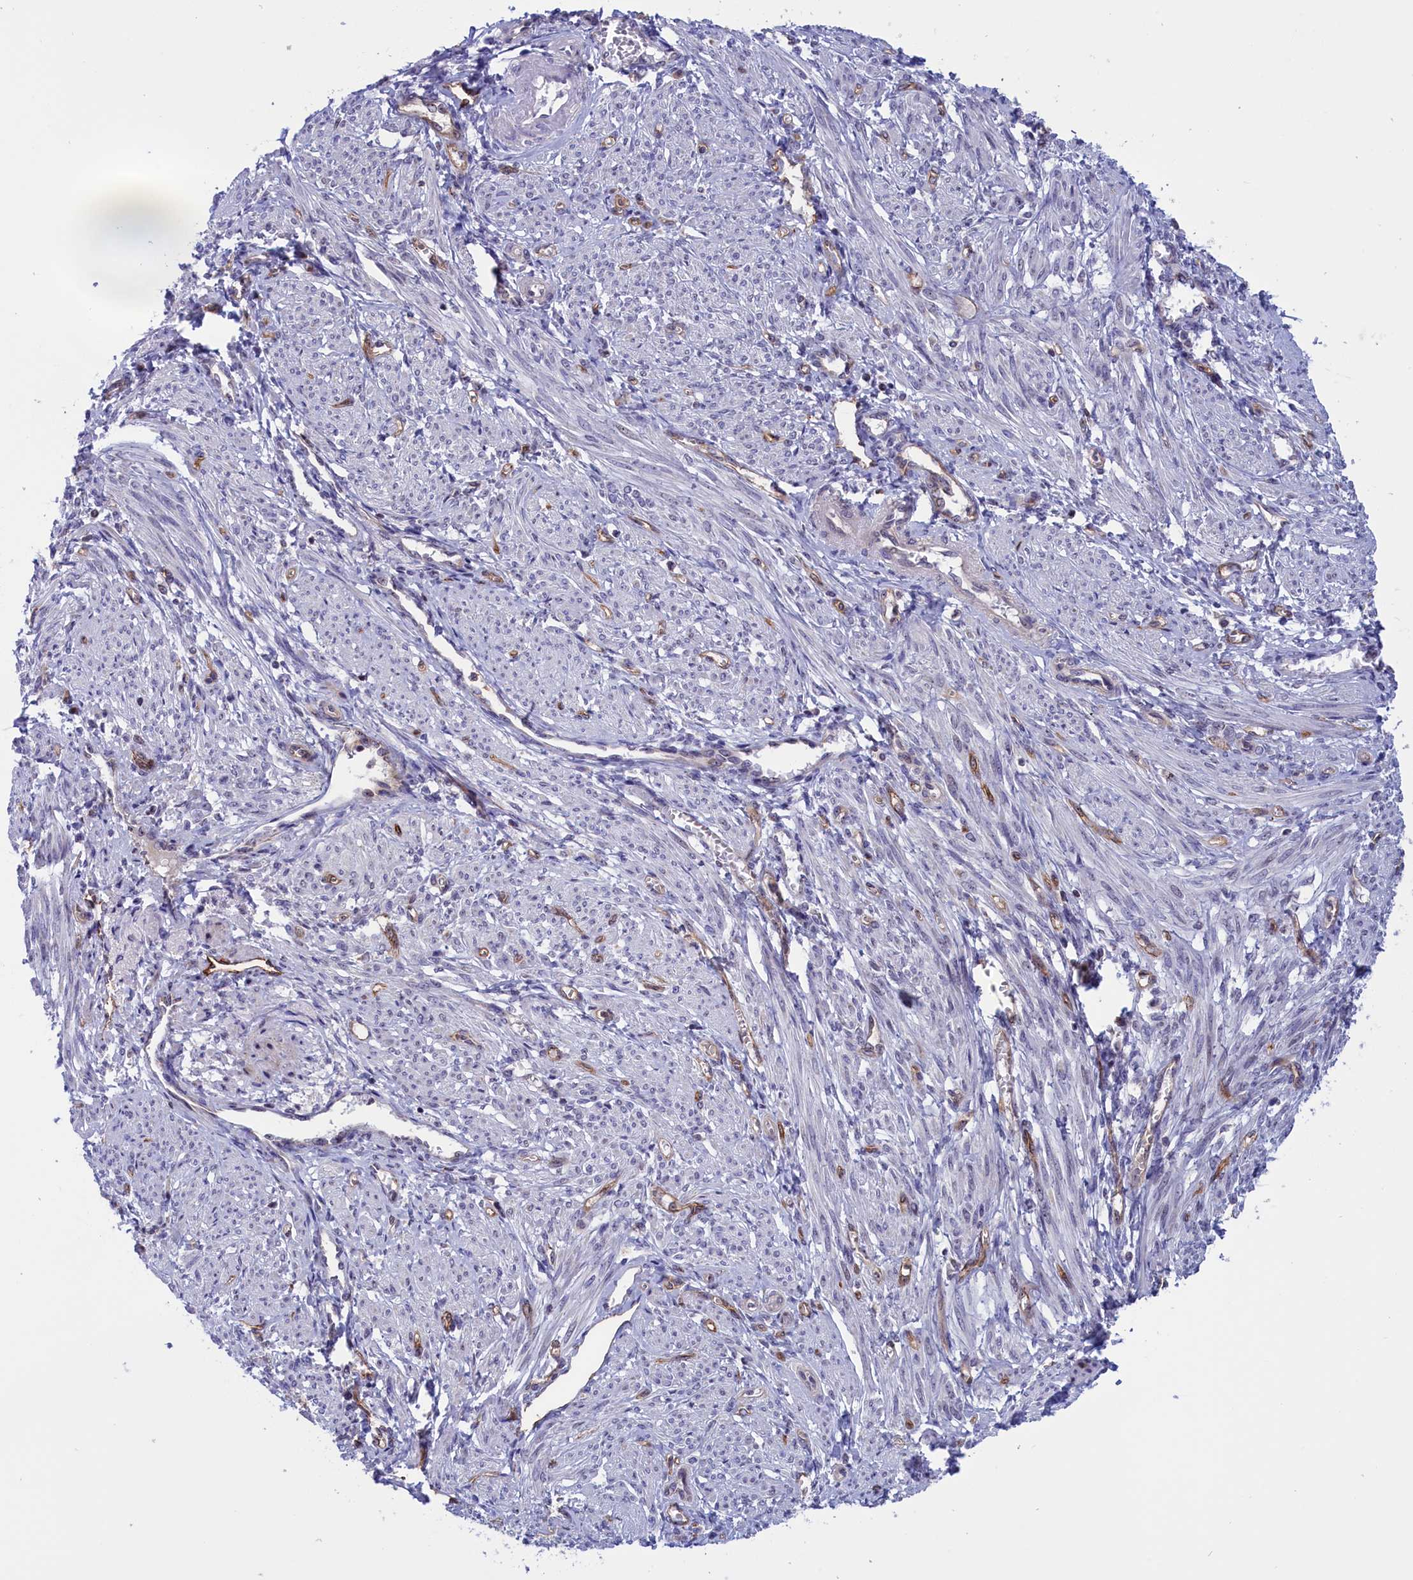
{"staining": {"intensity": "weak", "quantity": "25%-75%", "location": "cytoplasmic/membranous"}, "tissue": "smooth muscle", "cell_type": "Smooth muscle cells", "image_type": "normal", "snomed": [{"axis": "morphology", "description": "Normal tissue, NOS"}, {"axis": "topography", "description": "Smooth muscle"}], "caption": "Brown immunohistochemical staining in benign human smooth muscle exhibits weak cytoplasmic/membranous positivity in about 25%-75% of smooth muscle cells.", "gene": "MPND", "patient": {"sex": "female", "age": 39}}